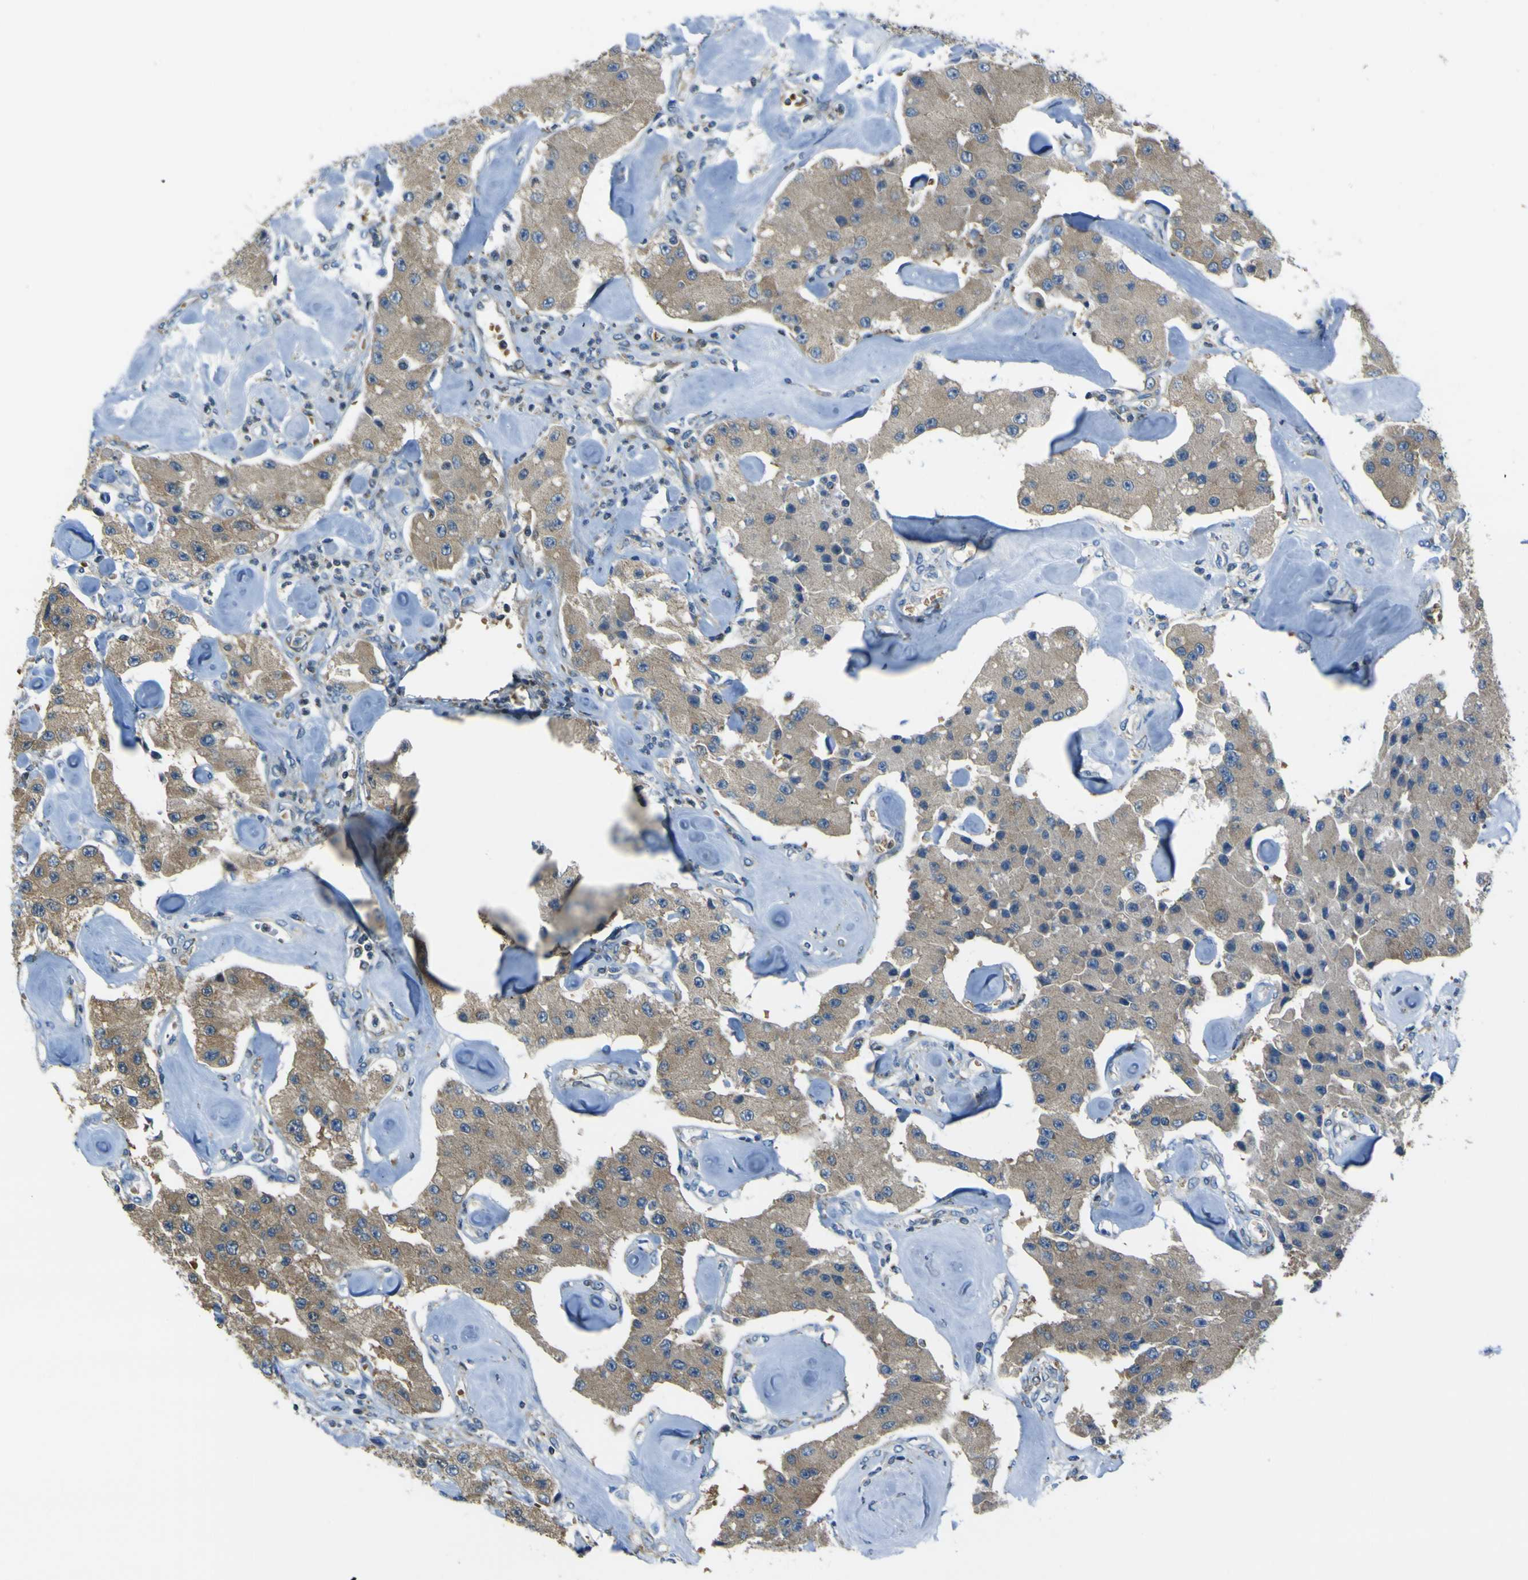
{"staining": {"intensity": "moderate", "quantity": ">75%", "location": "cytoplasmic/membranous"}, "tissue": "carcinoid", "cell_type": "Tumor cells", "image_type": "cancer", "snomed": [{"axis": "morphology", "description": "Carcinoid, malignant, NOS"}, {"axis": "topography", "description": "Pancreas"}], "caption": "DAB immunohistochemical staining of carcinoid exhibits moderate cytoplasmic/membranous protein expression in approximately >75% of tumor cells.", "gene": "STIM1", "patient": {"sex": "male", "age": 41}}